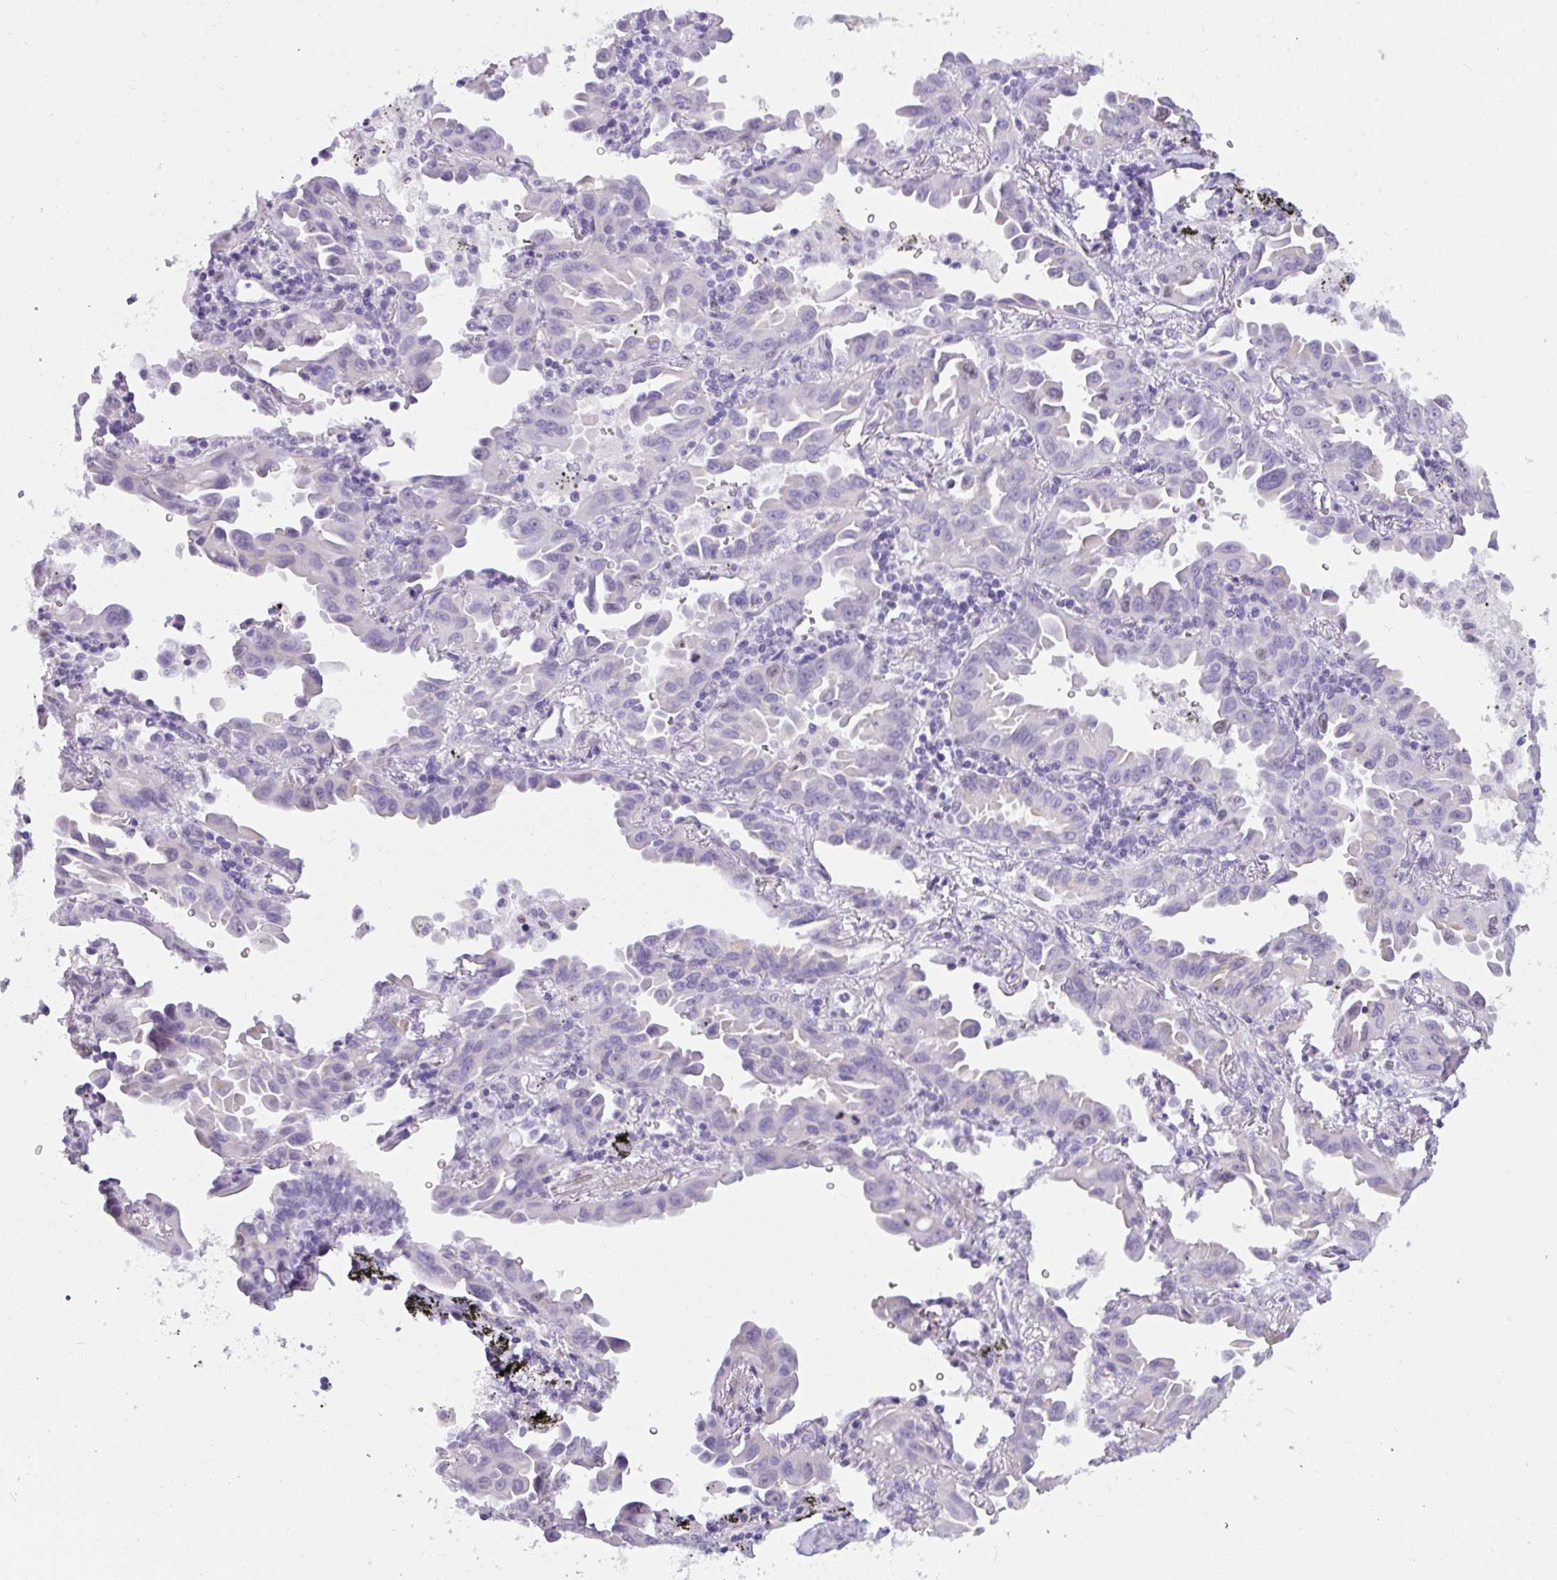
{"staining": {"intensity": "negative", "quantity": "none", "location": "none"}, "tissue": "lung cancer", "cell_type": "Tumor cells", "image_type": "cancer", "snomed": [{"axis": "morphology", "description": "Adenocarcinoma, NOS"}, {"axis": "topography", "description": "Lung"}], "caption": "This photomicrograph is of lung cancer (adenocarcinoma) stained with immunohistochemistry to label a protein in brown with the nuclei are counter-stained blue. There is no positivity in tumor cells.", "gene": "SUZ12", "patient": {"sex": "male", "age": 68}}